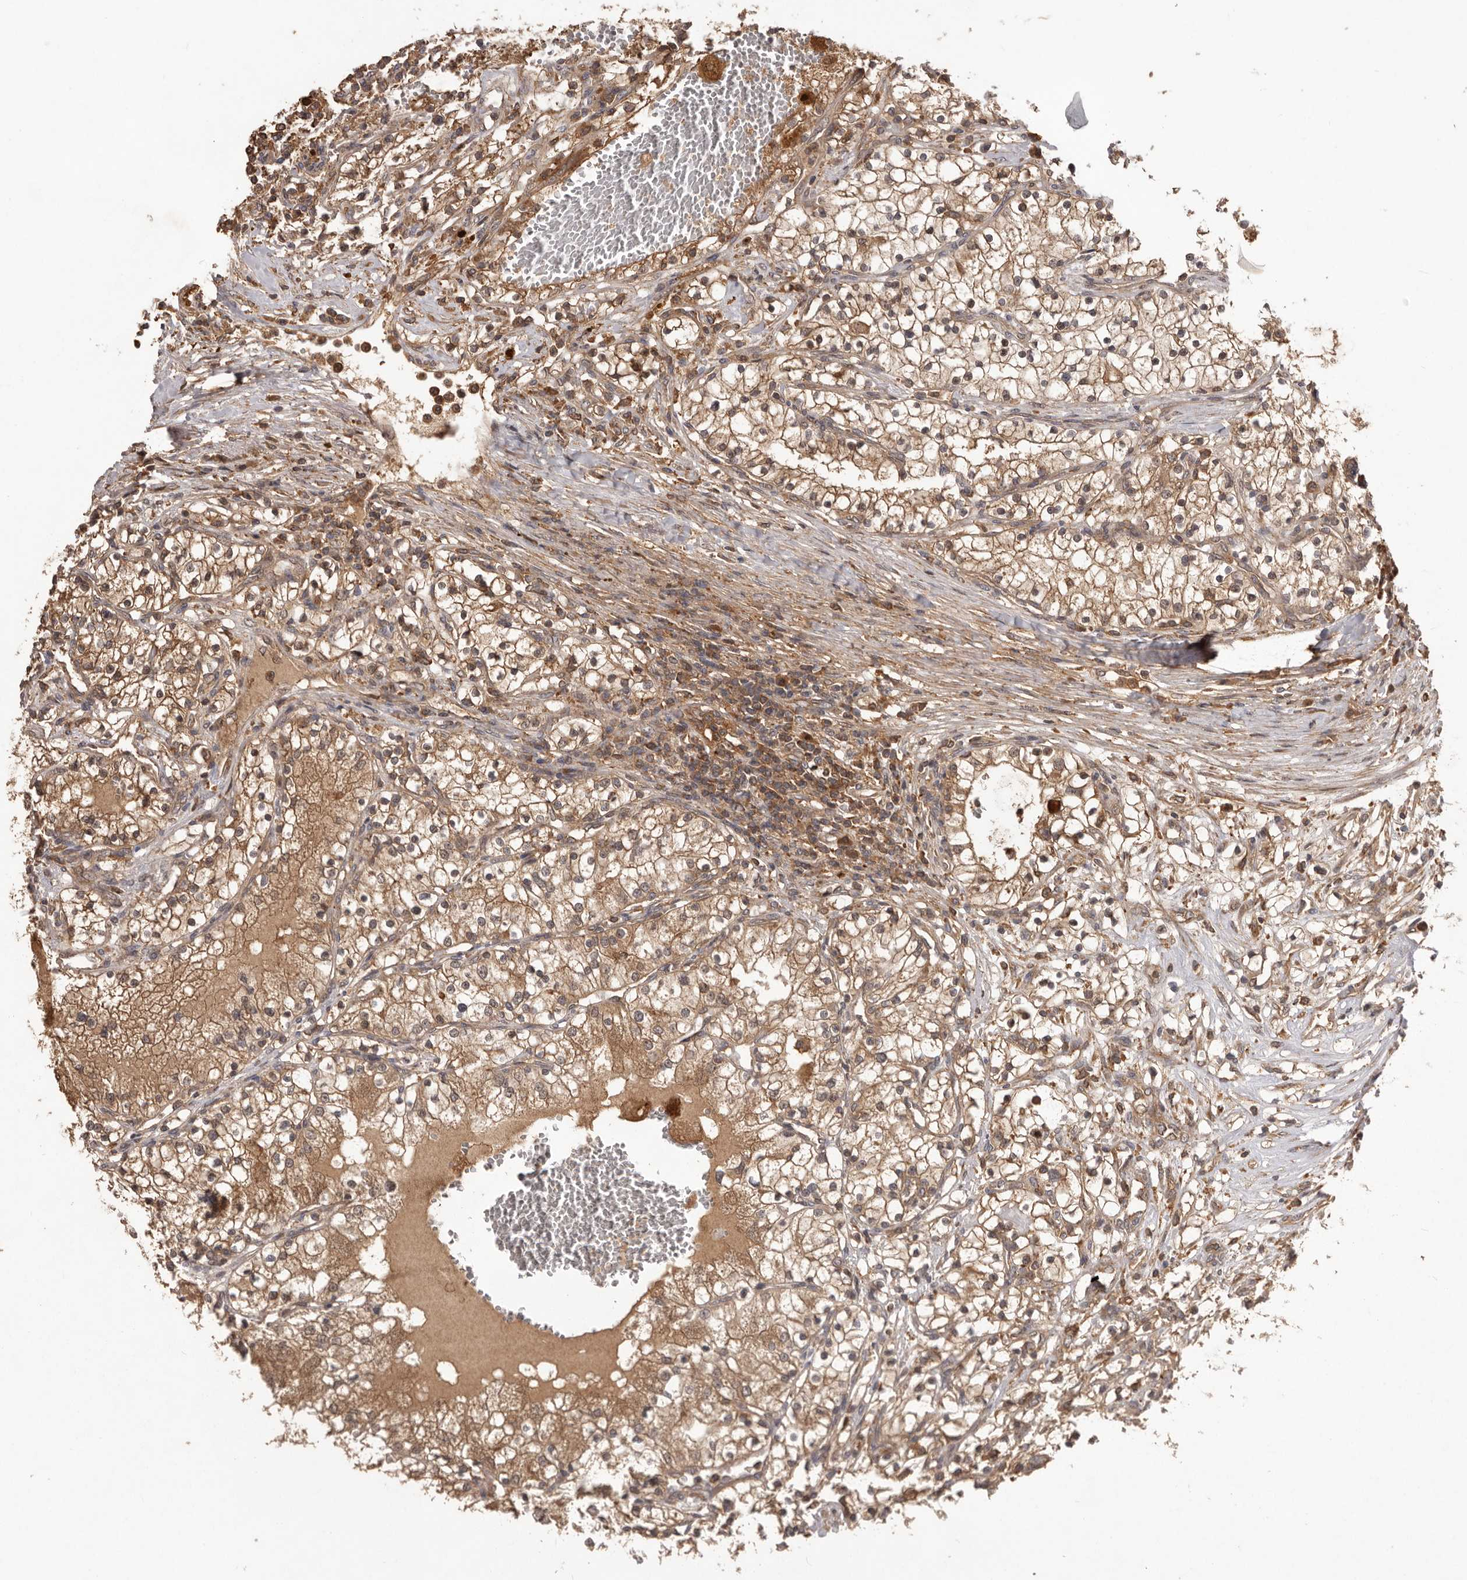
{"staining": {"intensity": "moderate", "quantity": ">75%", "location": "cytoplasmic/membranous"}, "tissue": "renal cancer", "cell_type": "Tumor cells", "image_type": "cancer", "snomed": [{"axis": "morphology", "description": "Normal tissue, NOS"}, {"axis": "morphology", "description": "Adenocarcinoma, NOS"}, {"axis": "topography", "description": "Kidney"}], "caption": "Renal cancer (adenocarcinoma) stained for a protein shows moderate cytoplasmic/membranous positivity in tumor cells.", "gene": "SLC22A3", "patient": {"sex": "male", "age": 68}}